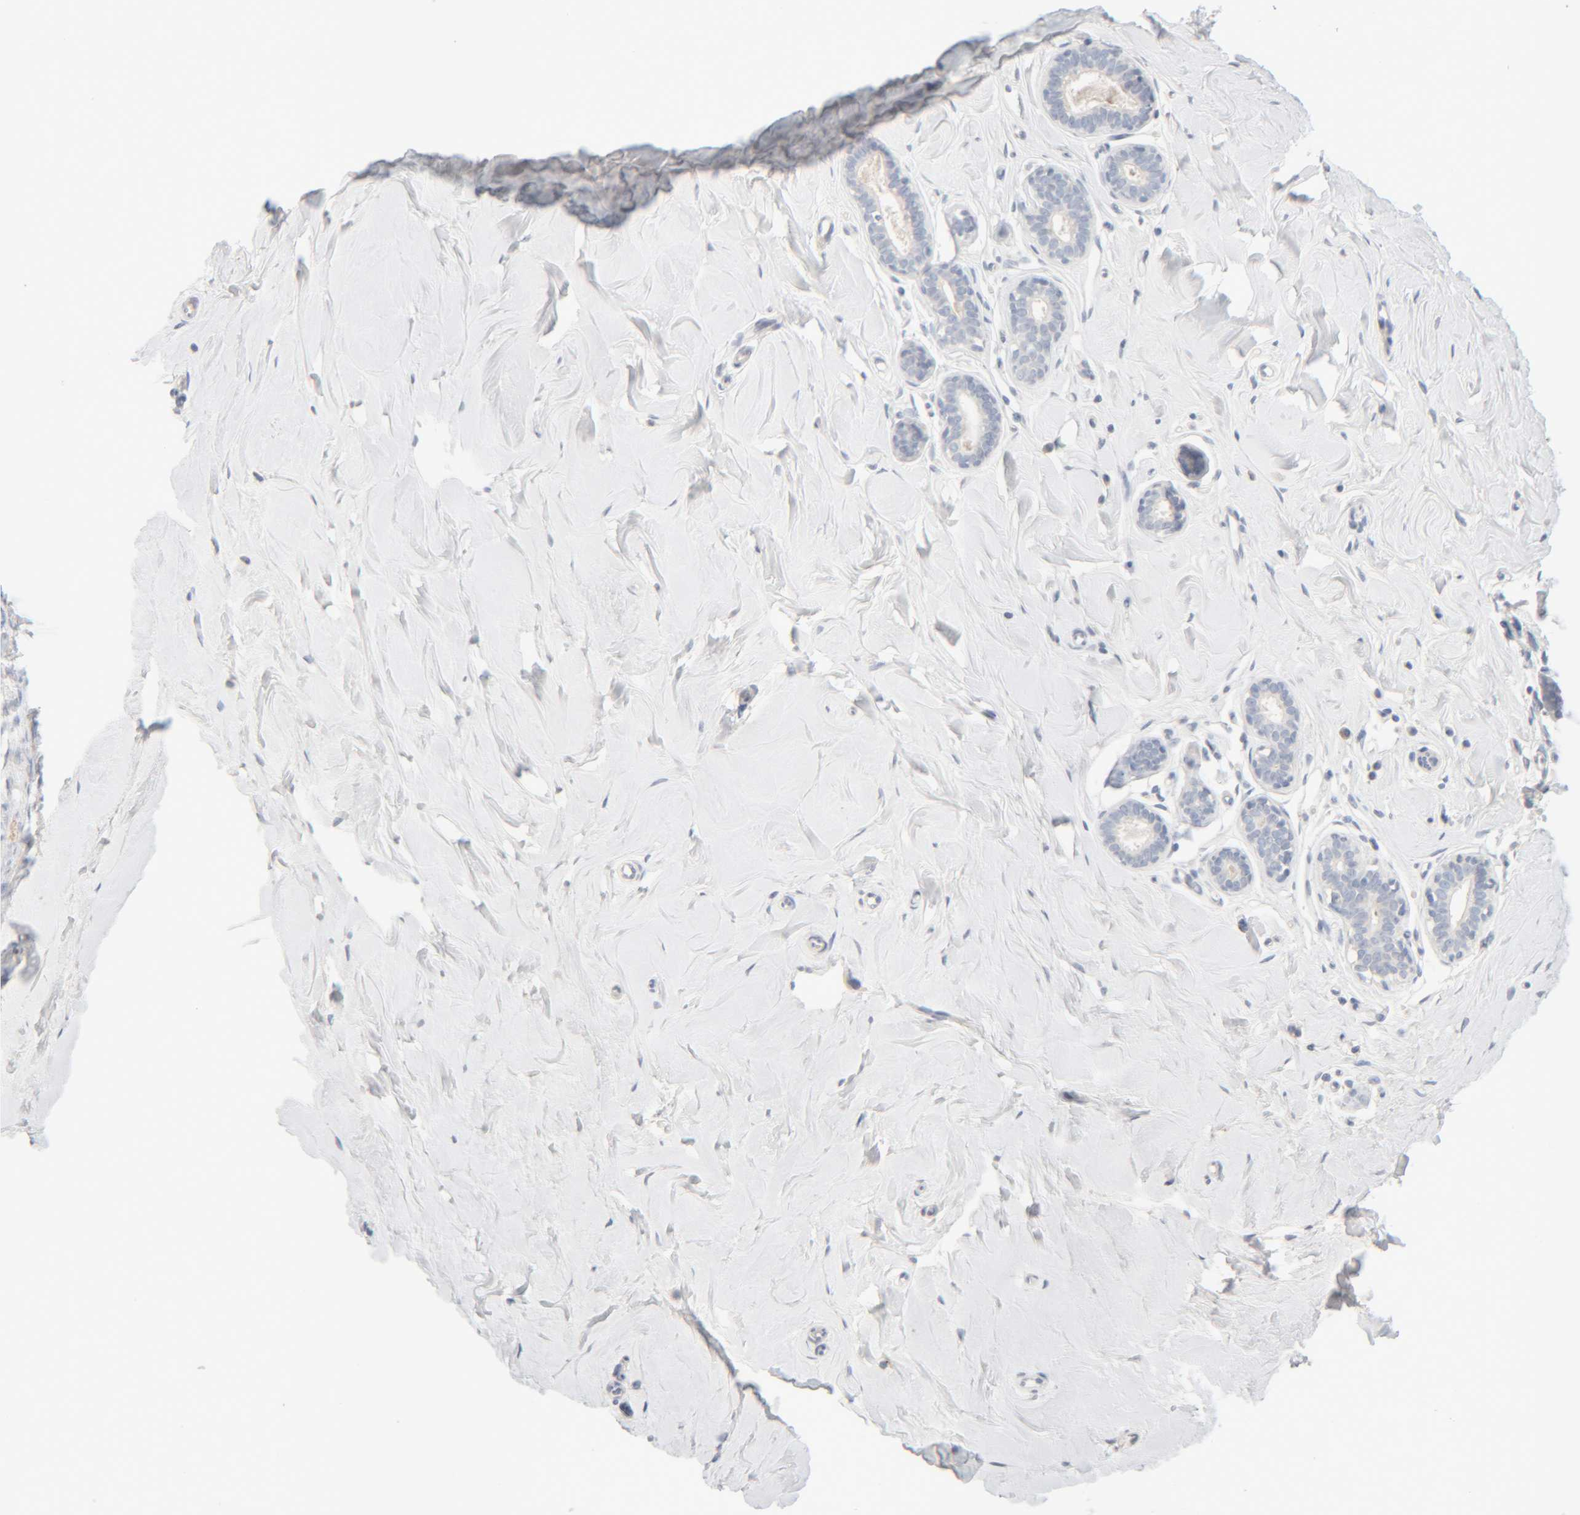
{"staining": {"intensity": "negative", "quantity": "none", "location": "none"}, "tissue": "breast", "cell_type": "Adipocytes", "image_type": "normal", "snomed": [{"axis": "morphology", "description": "Normal tissue, NOS"}, {"axis": "topography", "description": "Breast"}], "caption": "An IHC micrograph of unremarkable breast is shown. There is no staining in adipocytes of breast.", "gene": "RIDA", "patient": {"sex": "female", "age": 23}}